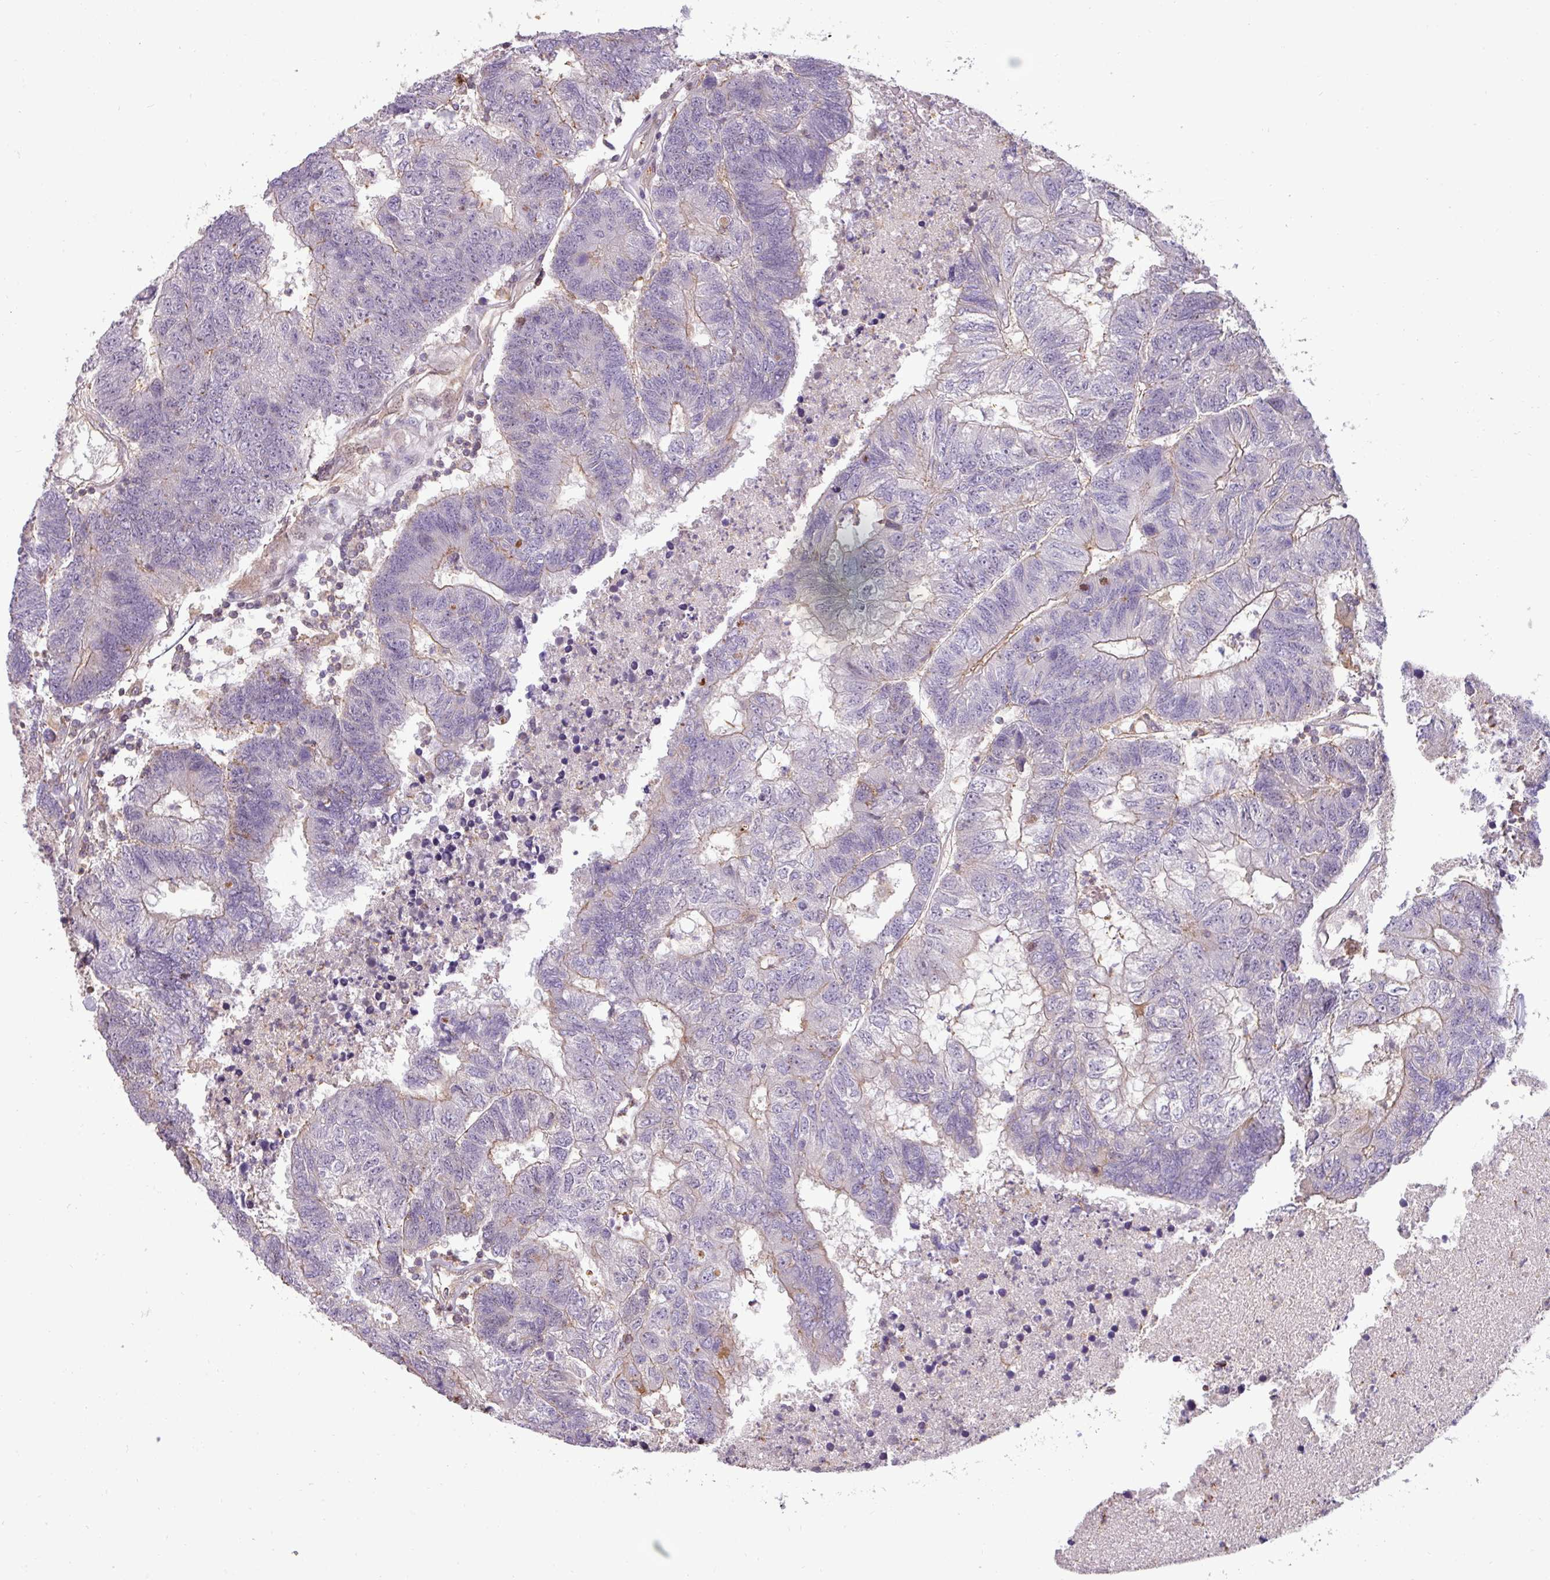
{"staining": {"intensity": "negative", "quantity": "none", "location": "none"}, "tissue": "colorectal cancer", "cell_type": "Tumor cells", "image_type": "cancer", "snomed": [{"axis": "morphology", "description": "Adenocarcinoma, NOS"}, {"axis": "topography", "description": "Colon"}], "caption": "Adenocarcinoma (colorectal) was stained to show a protein in brown. There is no significant positivity in tumor cells.", "gene": "ZNF835", "patient": {"sex": "female", "age": 48}}